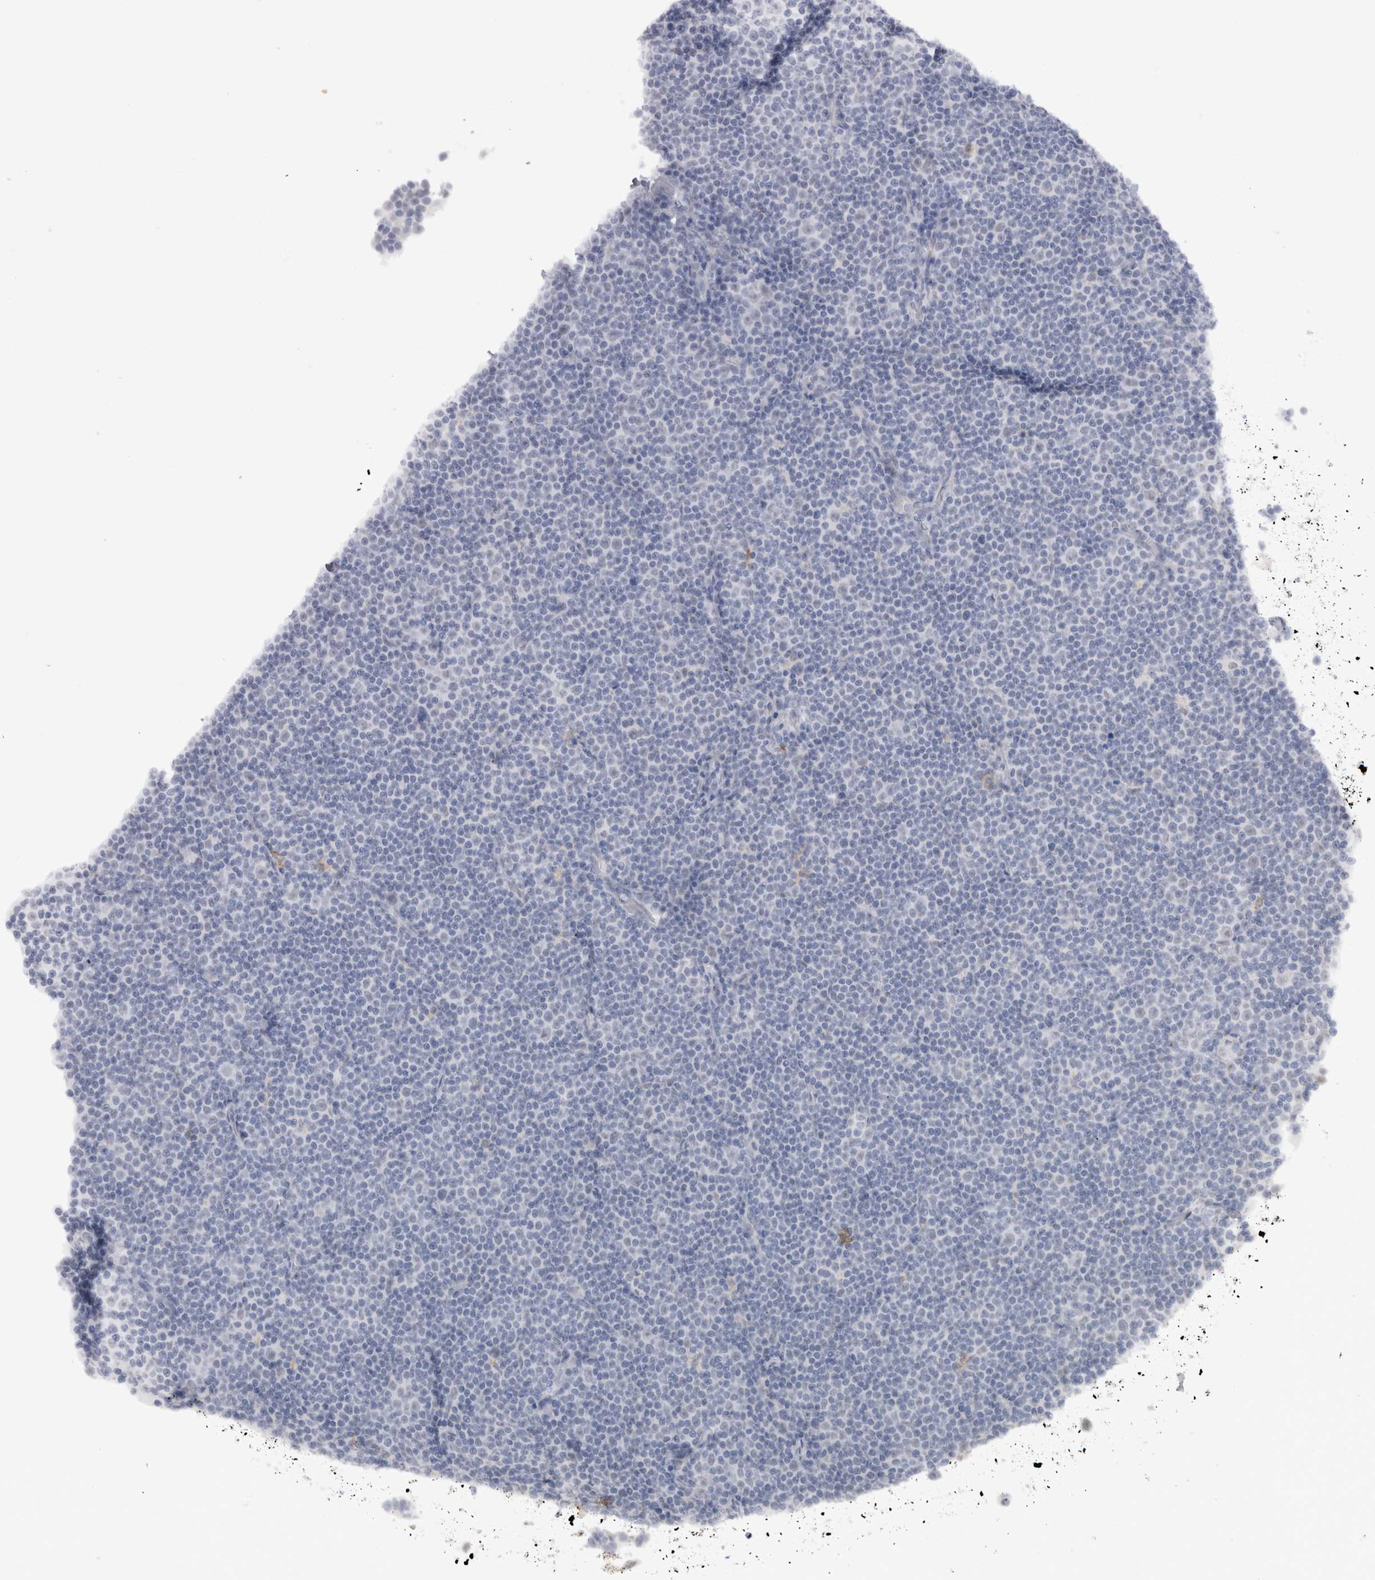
{"staining": {"intensity": "negative", "quantity": "none", "location": "none"}, "tissue": "lymphoma", "cell_type": "Tumor cells", "image_type": "cancer", "snomed": [{"axis": "morphology", "description": "Malignant lymphoma, non-Hodgkin's type, Low grade"}, {"axis": "topography", "description": "Lymph node"}], "caption": "Malignant lymphoma, non-Hodgkin's type (low-grade) stained for a protein using immunohistochemistry shows no positivity tumor cells.", "gene": "CDH17", "patient": {"sex": "female", "age": 67}}